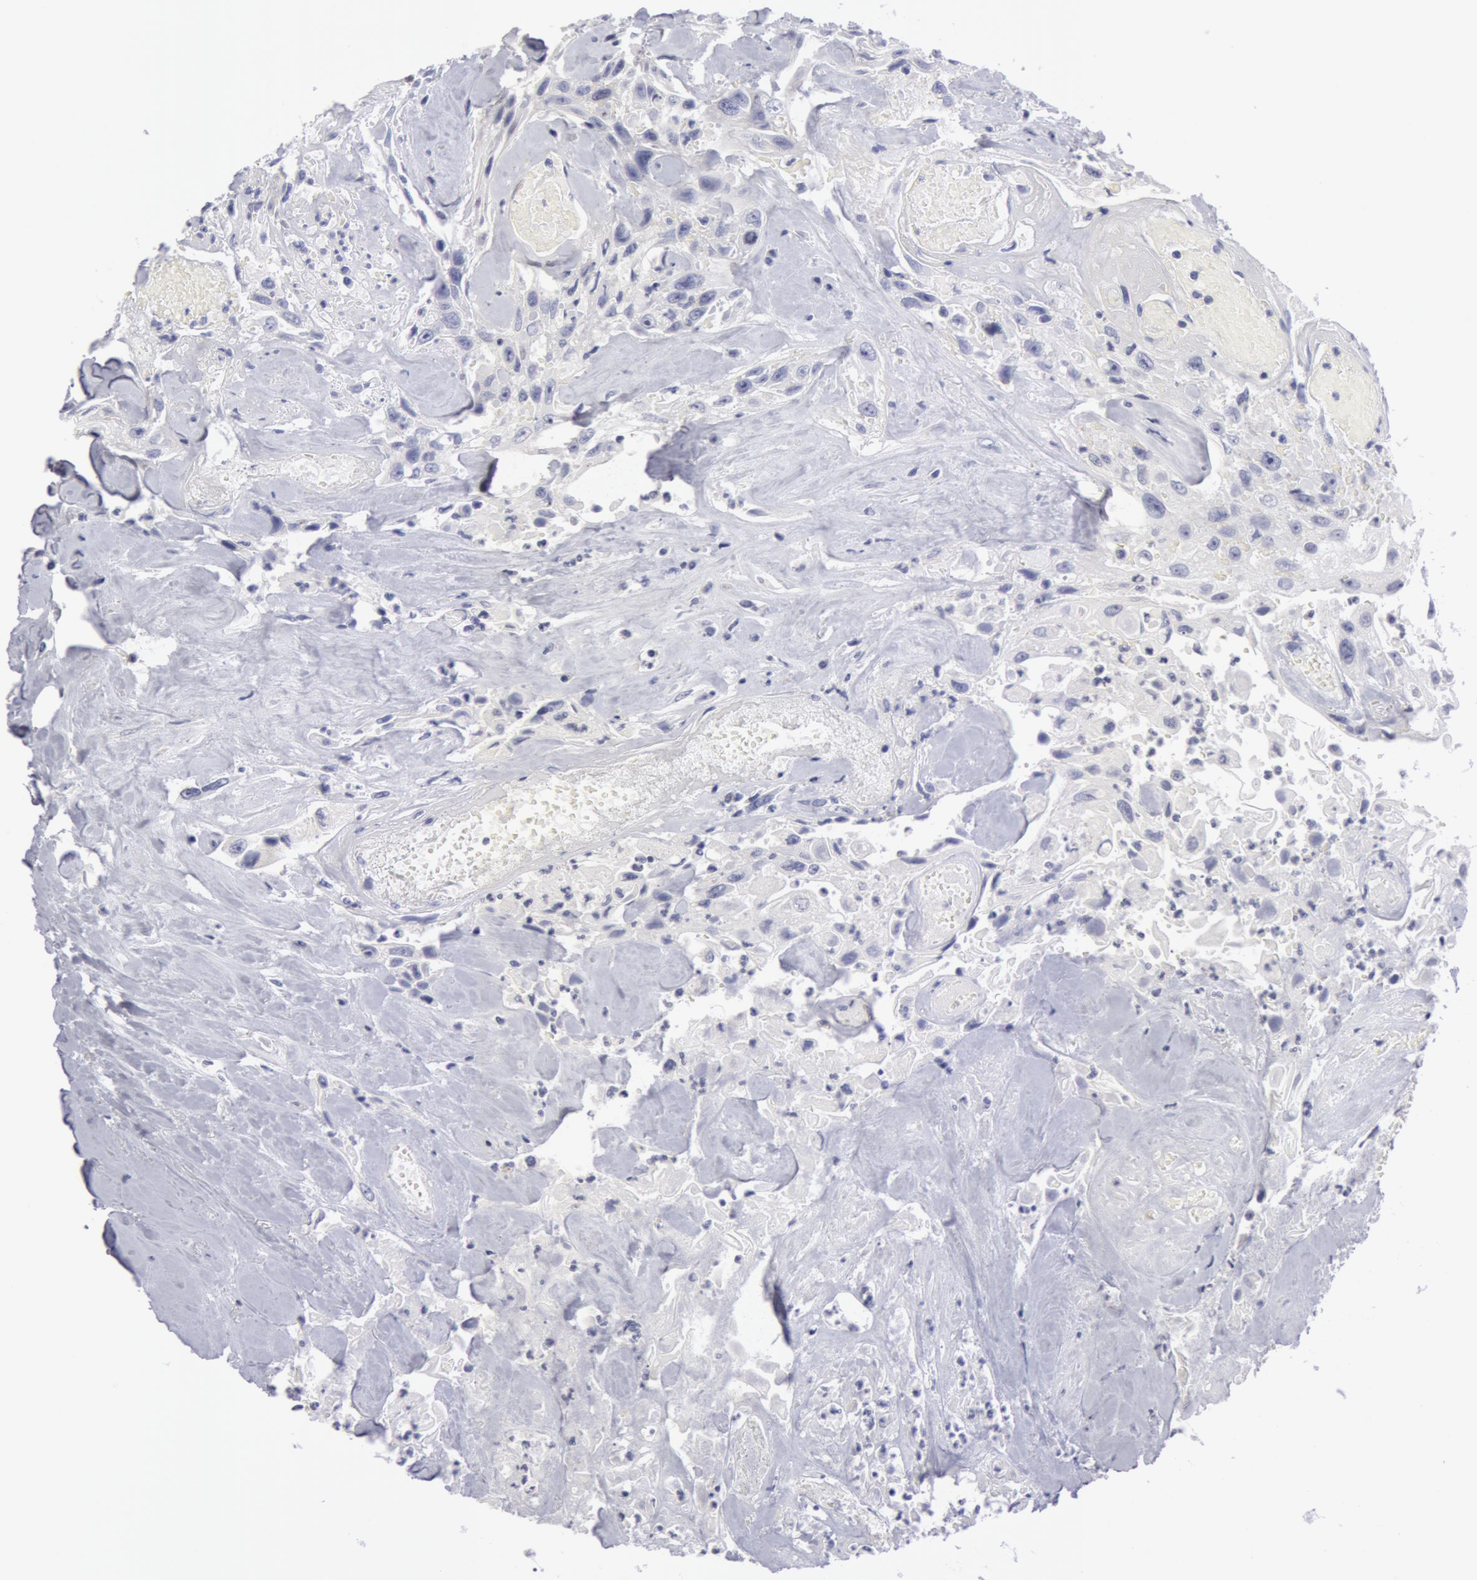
{"staining": {"intensity": "negative", "quantity": "none", "location": "none"}, "tissue": "urothelial cancer", "cell_type": "Tumor cells", "image_type": "cancer", "snomed": [{"axis": "morphology", "description": "Urothelial carcinoma, High grade"}, {"axis": "topography", "description": "Urinary bladder"}], "caption": "Urothelial cancer stained for a protein using immunohistochemistry (IHC) demonstrates no expression tumor cells.", "gene": "NLGN4X", "patient": {"sex": "female", "age": 84}}